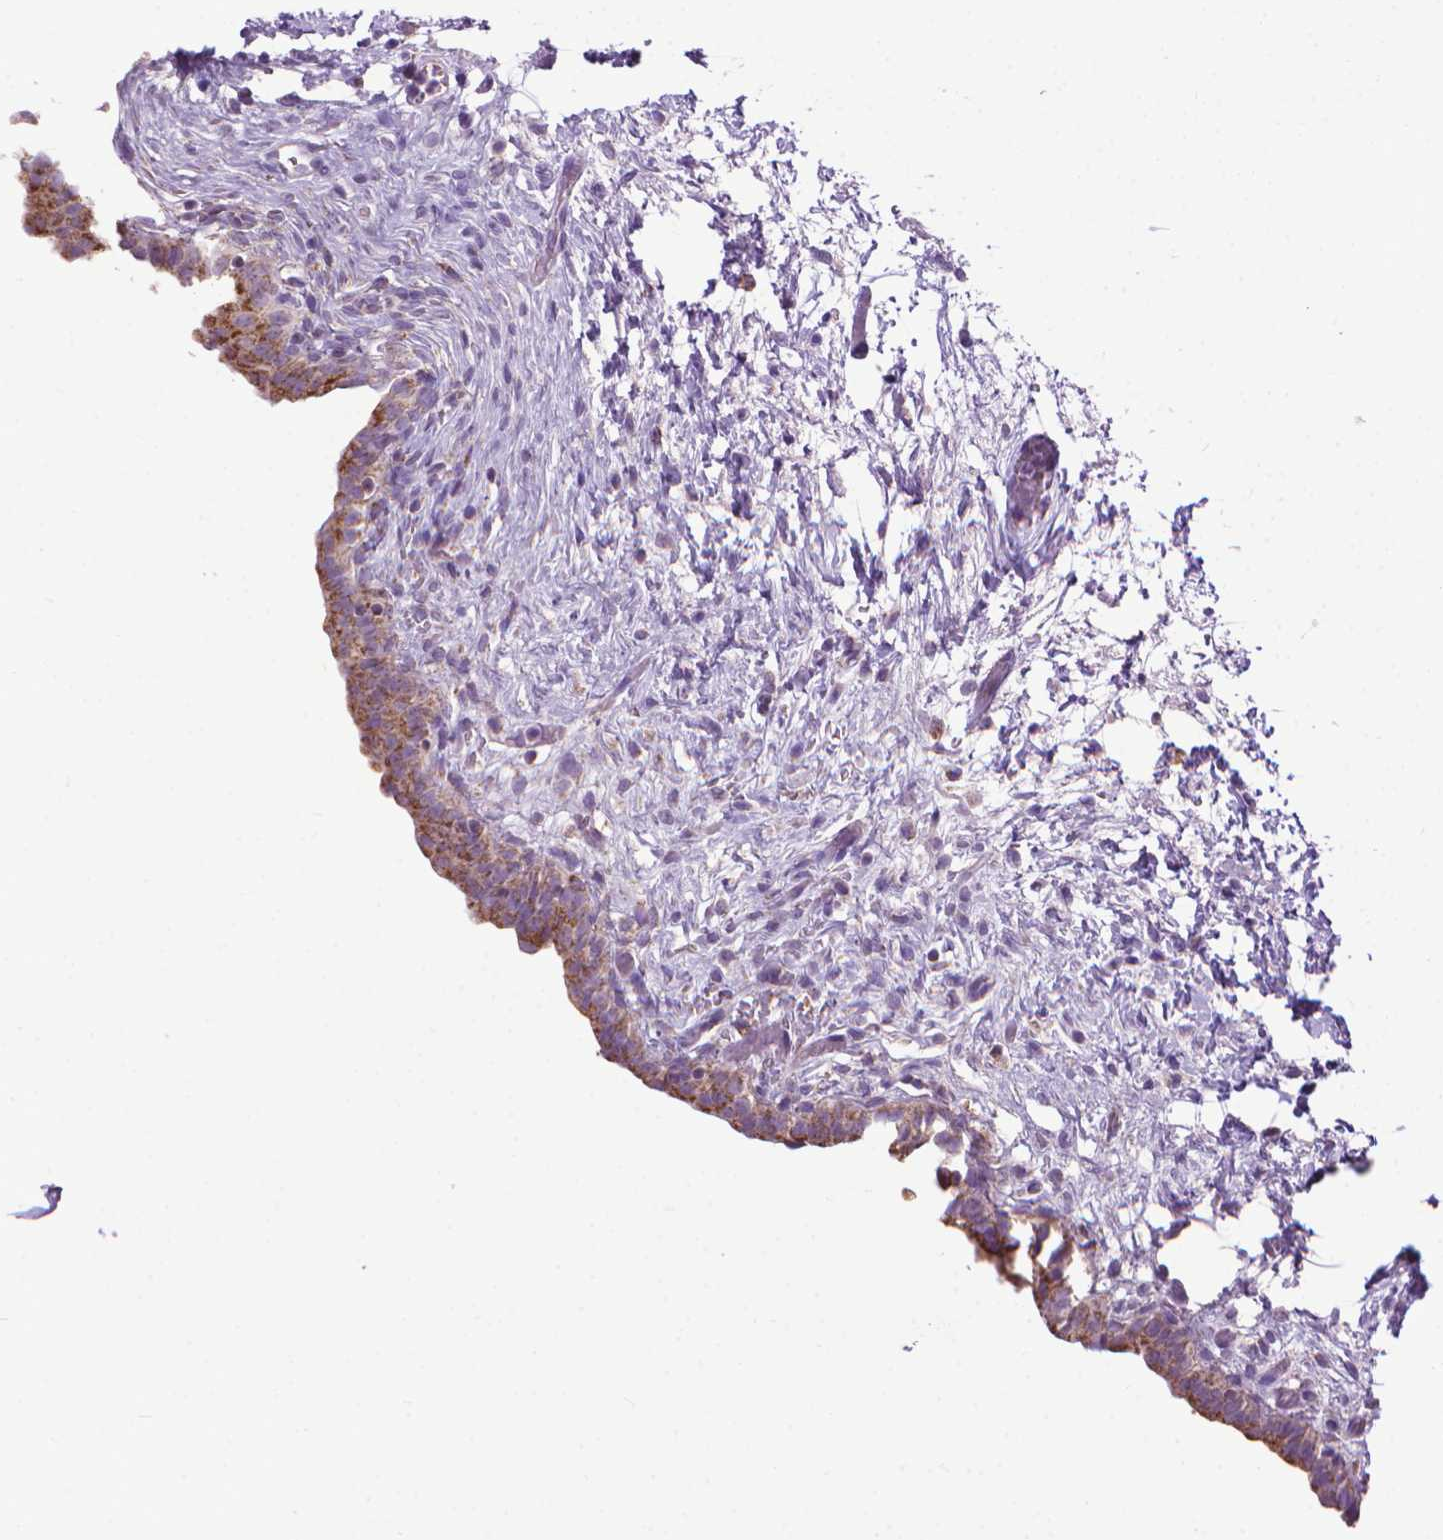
{"staining": {"intensity": "strong", "quantity": ">75%", "location": "cytoplasmic/membranous"}, "tissue": "urinary bladder", "cell_type": "Urothelial cells", "image_type": "normal", "snomed": [{"axis": "morphology", "description": "Normal tissue, NOS"}, {"axis": "topography", "description": "Urinary bladder"}], "caption": "This is a histology image of IHC staining of benign urinary bladder, which shows strong positivity in the cytoplasmic/membranous of urothelial cells.", "gene": "VDAC1", "patient": {"sex": "male", "age": 69}}